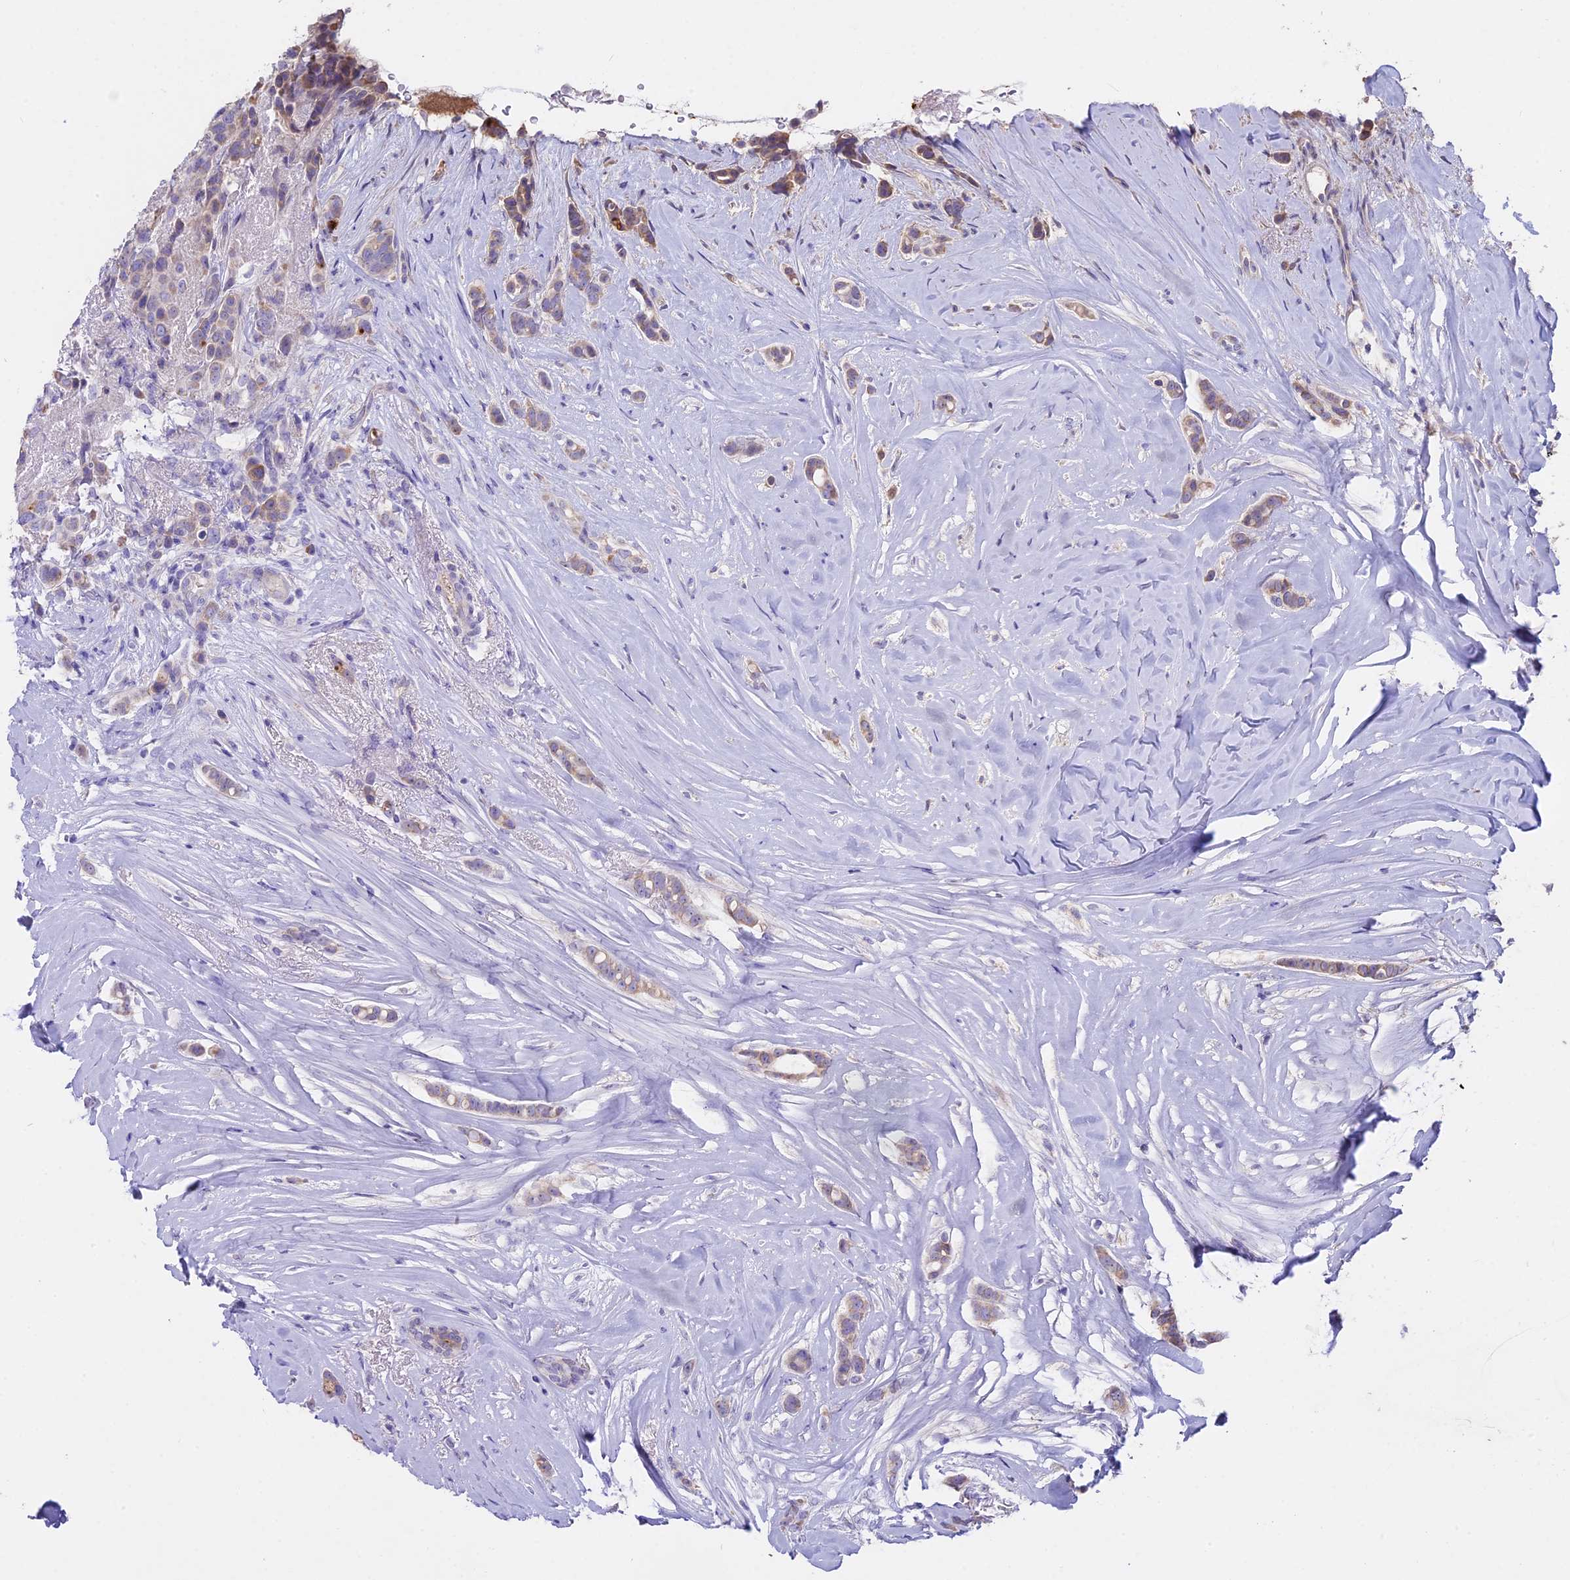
{"staining": {"intensity": "weak", "quantity": "<25%", "location": "cytoplasmic/membranous"}, "tissue": "breast cancer", "cell_type": "Tumor cells", "image_type": "cancer", "snomed": [{"axis": "morphology", "description": "Lobular carcinoma"}, {"axis": "topography", "description": "Breast"}], "caption": "An image of human breast cancer (lobular carcinoma) is negative for staining in tumor cells.", "gene": "WFDC2", "patient": {"sex": "female", "age": 51}}